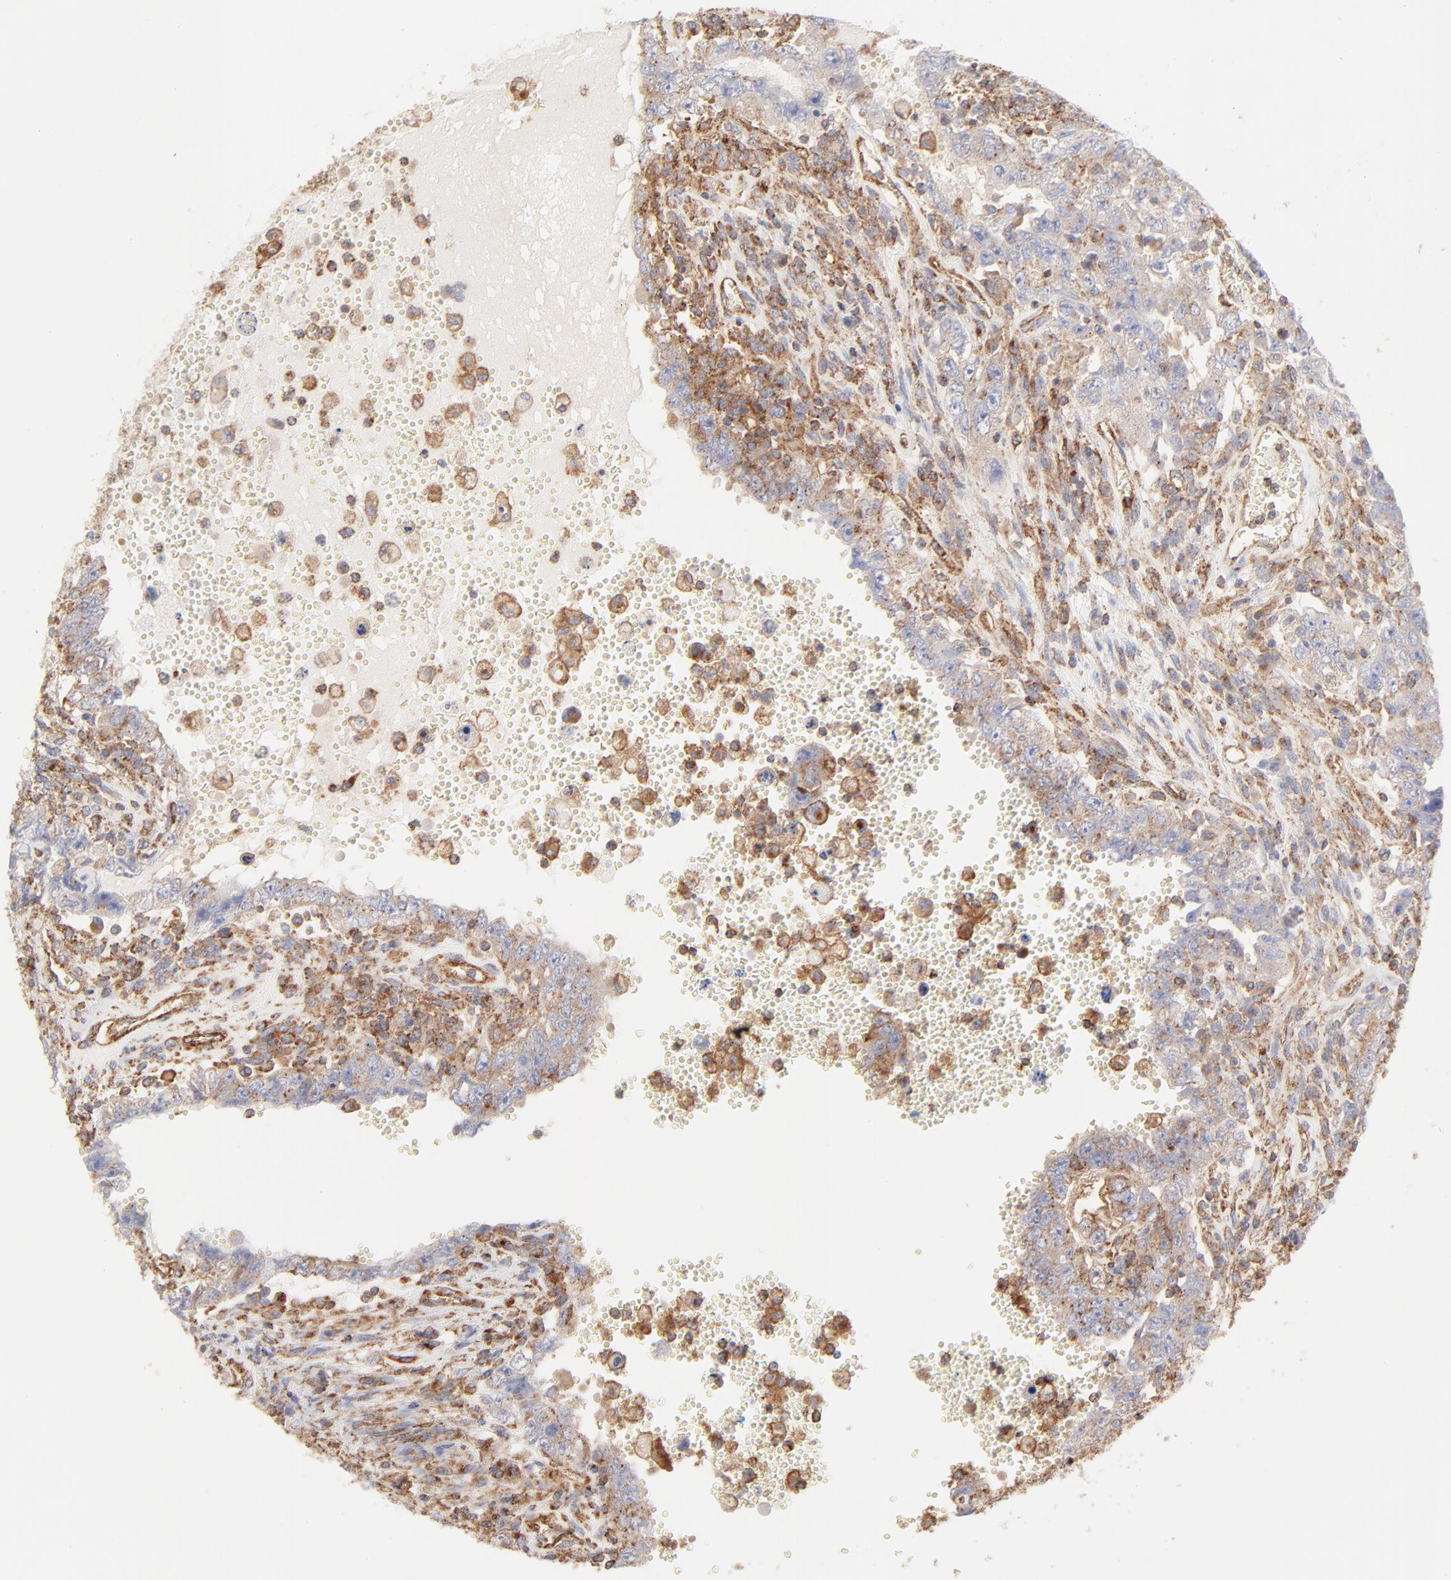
{"staining": {"intensity": "moderate", "quantity": ">75%", "location": "cytoplasmic/membranous"}, "tissue": "testis cancer", "cell_type": "Tumor cells", "image_type": "cancer", "snomed": [{"axis": "morphology", "description": "Carcinoma, Embryonal, NOS"}, {"axis": "topography", "description": "Testis"}], "caption": "An immunohistochemistry (IHC) photomicrograph of neoplastic tissue is shown. Protein staining in brown highlights moderate cytoplasmic/membranous positivity in embryonal carcinoma (testis) within tumor cells.", "gene": "CLTB", "patient": {"sex": "male", "age": 26}}